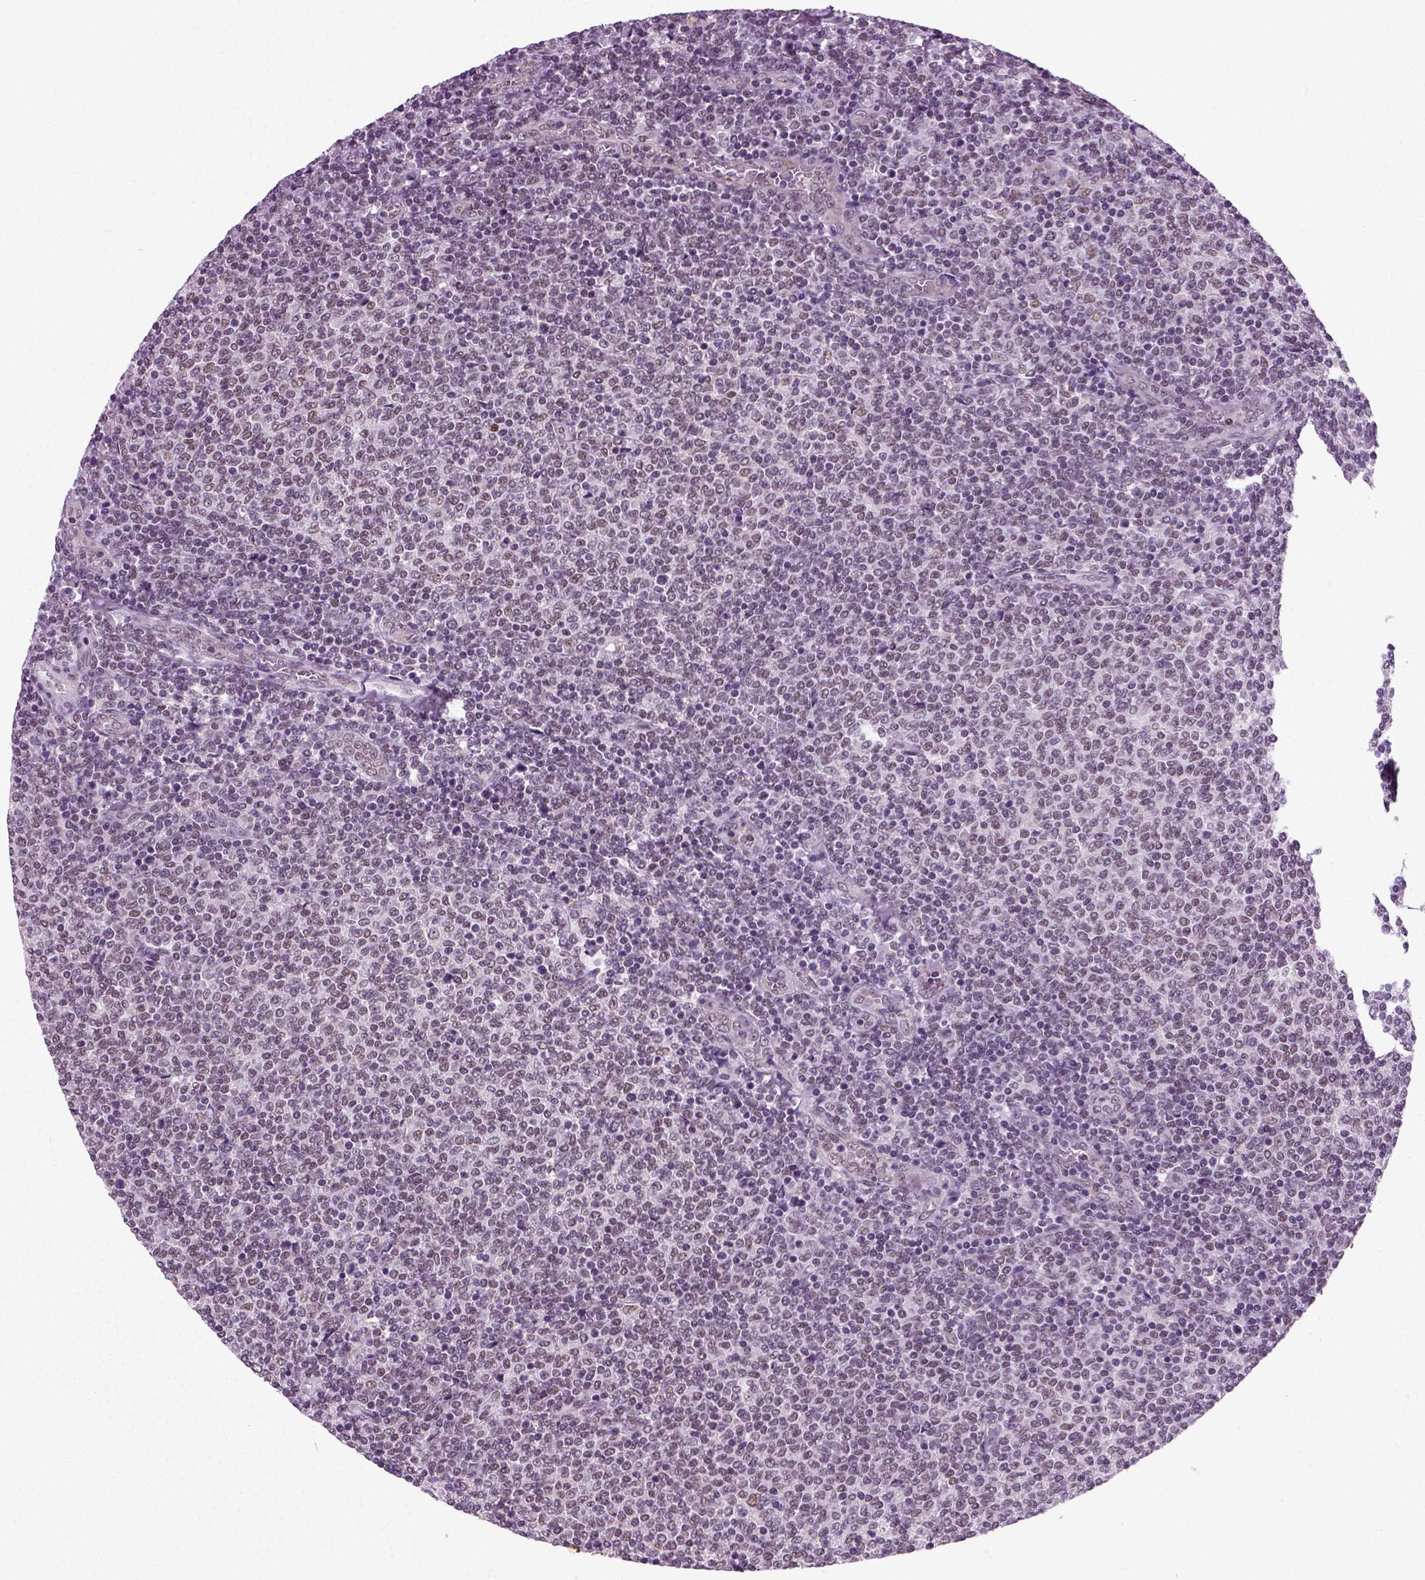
{"staining": {"intensity": "negative", "quantity": "none", "location": "none"}, "tissue": "lymphoma", "cell_type": "Tumor cells", "image_type": "cancer", "snomed": [{"axis": "morphology", "description": "Malignant lymphoma, non-Hodgkin's type, Low grade"}, {"axis": "topography", "description": "Lymph node"}], "caption": "An IHC image of lymphoma is shown. There is no staining in tumor cells of lymphoma. Nuclei are stained in blue.", "gene": "RCOR3", "patient": {"sex": "male", "age": 52}}